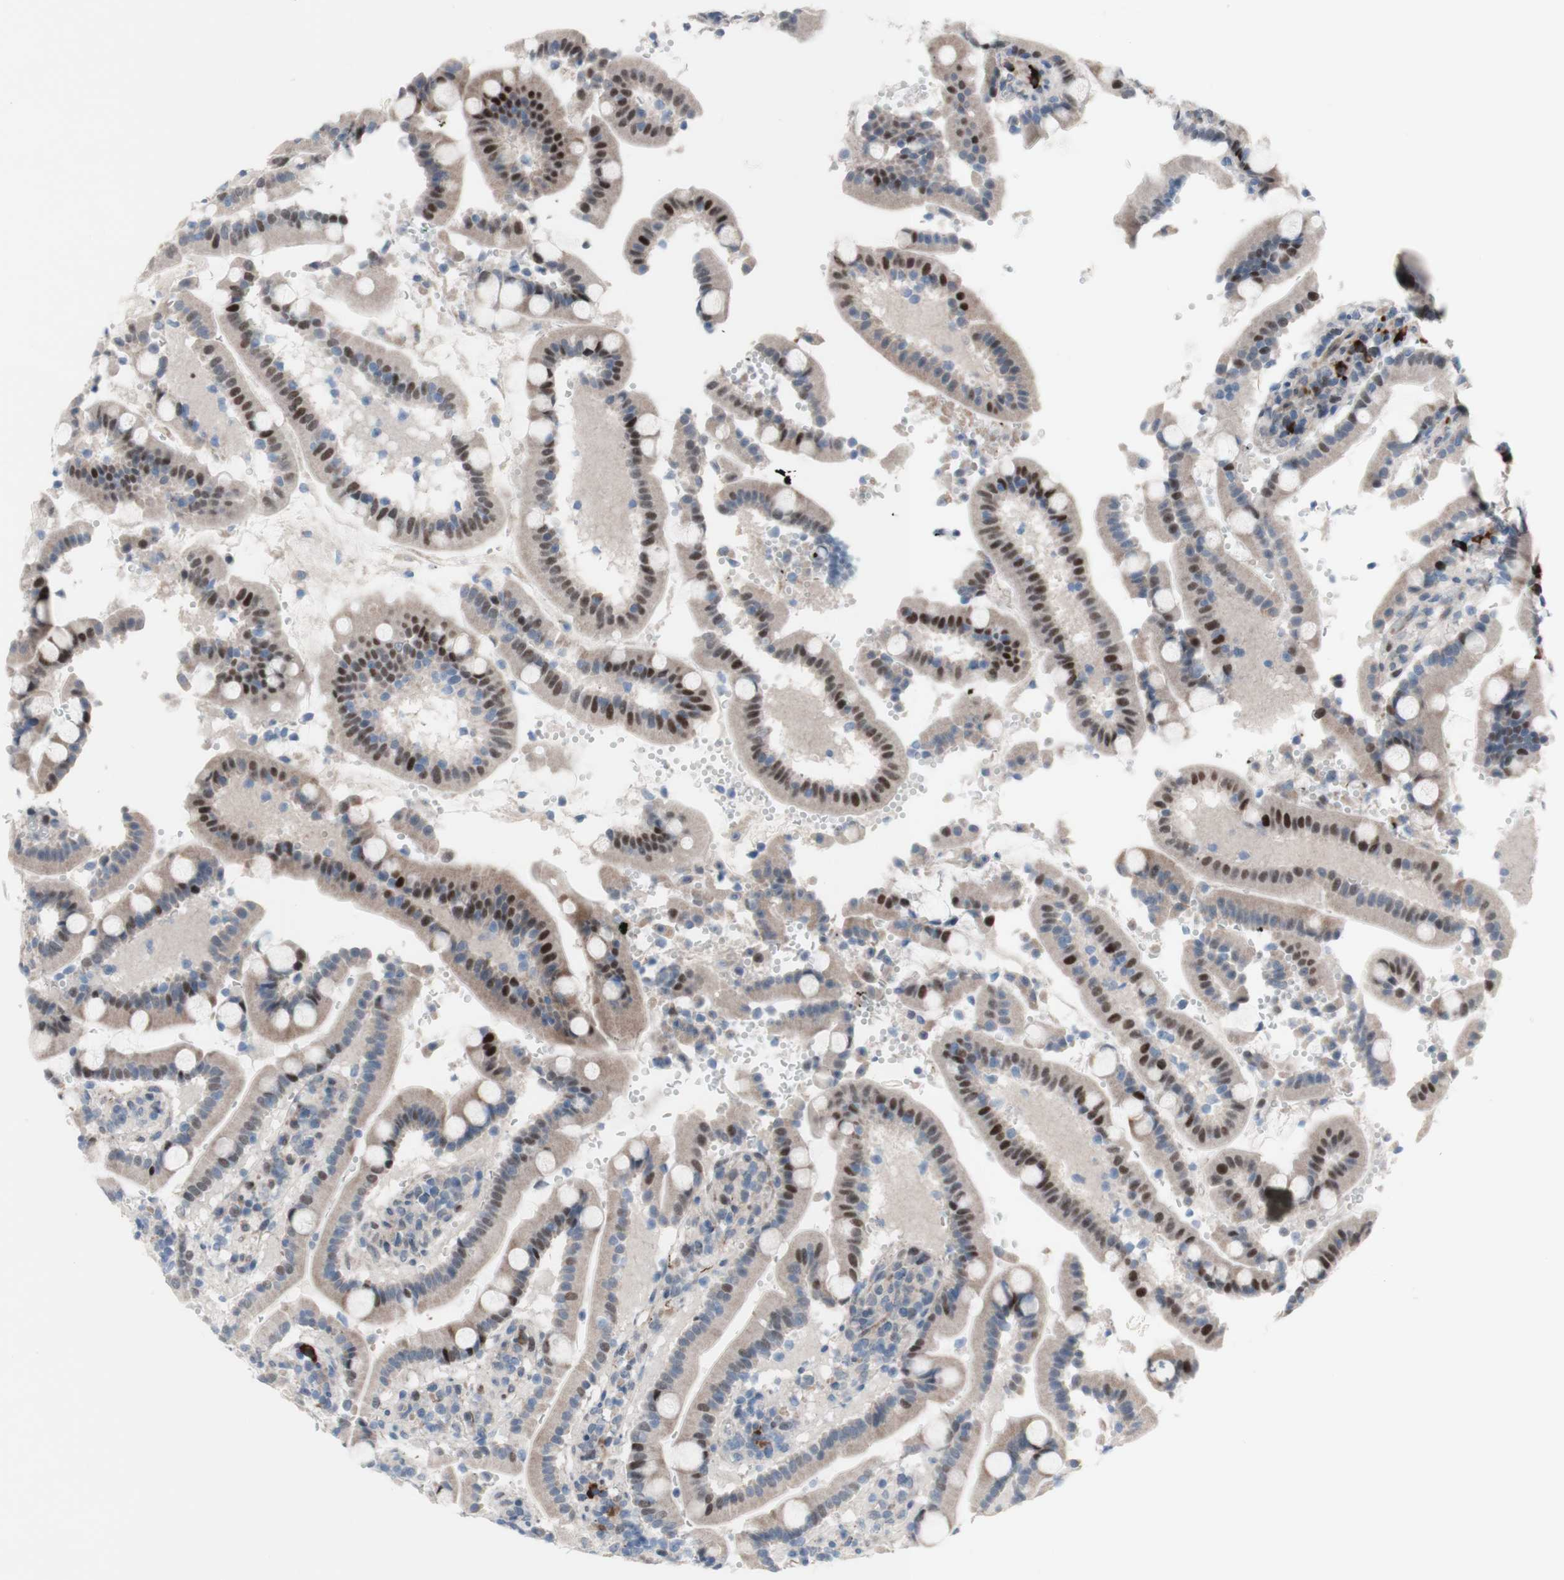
{"staining": {"intensity": "strong", "quantity": "25%-75%", "location": "nuclear"}, "tissue": "duodenum", "cell_type": "Glandular cells", "image_type": "normal", "snomed": [{"axis": "morphology", "description": "Normal tissue, NOS"}, {"axis": "topography", "description": "Small intestine, NOS"}], "caption": "Duodenum was stained to show a protein in brown. There is high levels of strong nuclear staining in approximately 25%-75% of glandular cells. The staining was performed using DAB (3,3'-diaminobenzidine), with brown indicating positive protein expression. Nuclei are stained blue with hematoxylin.", "gene": "PHTF2", "patient": {"sex": "female", "age": 71}}